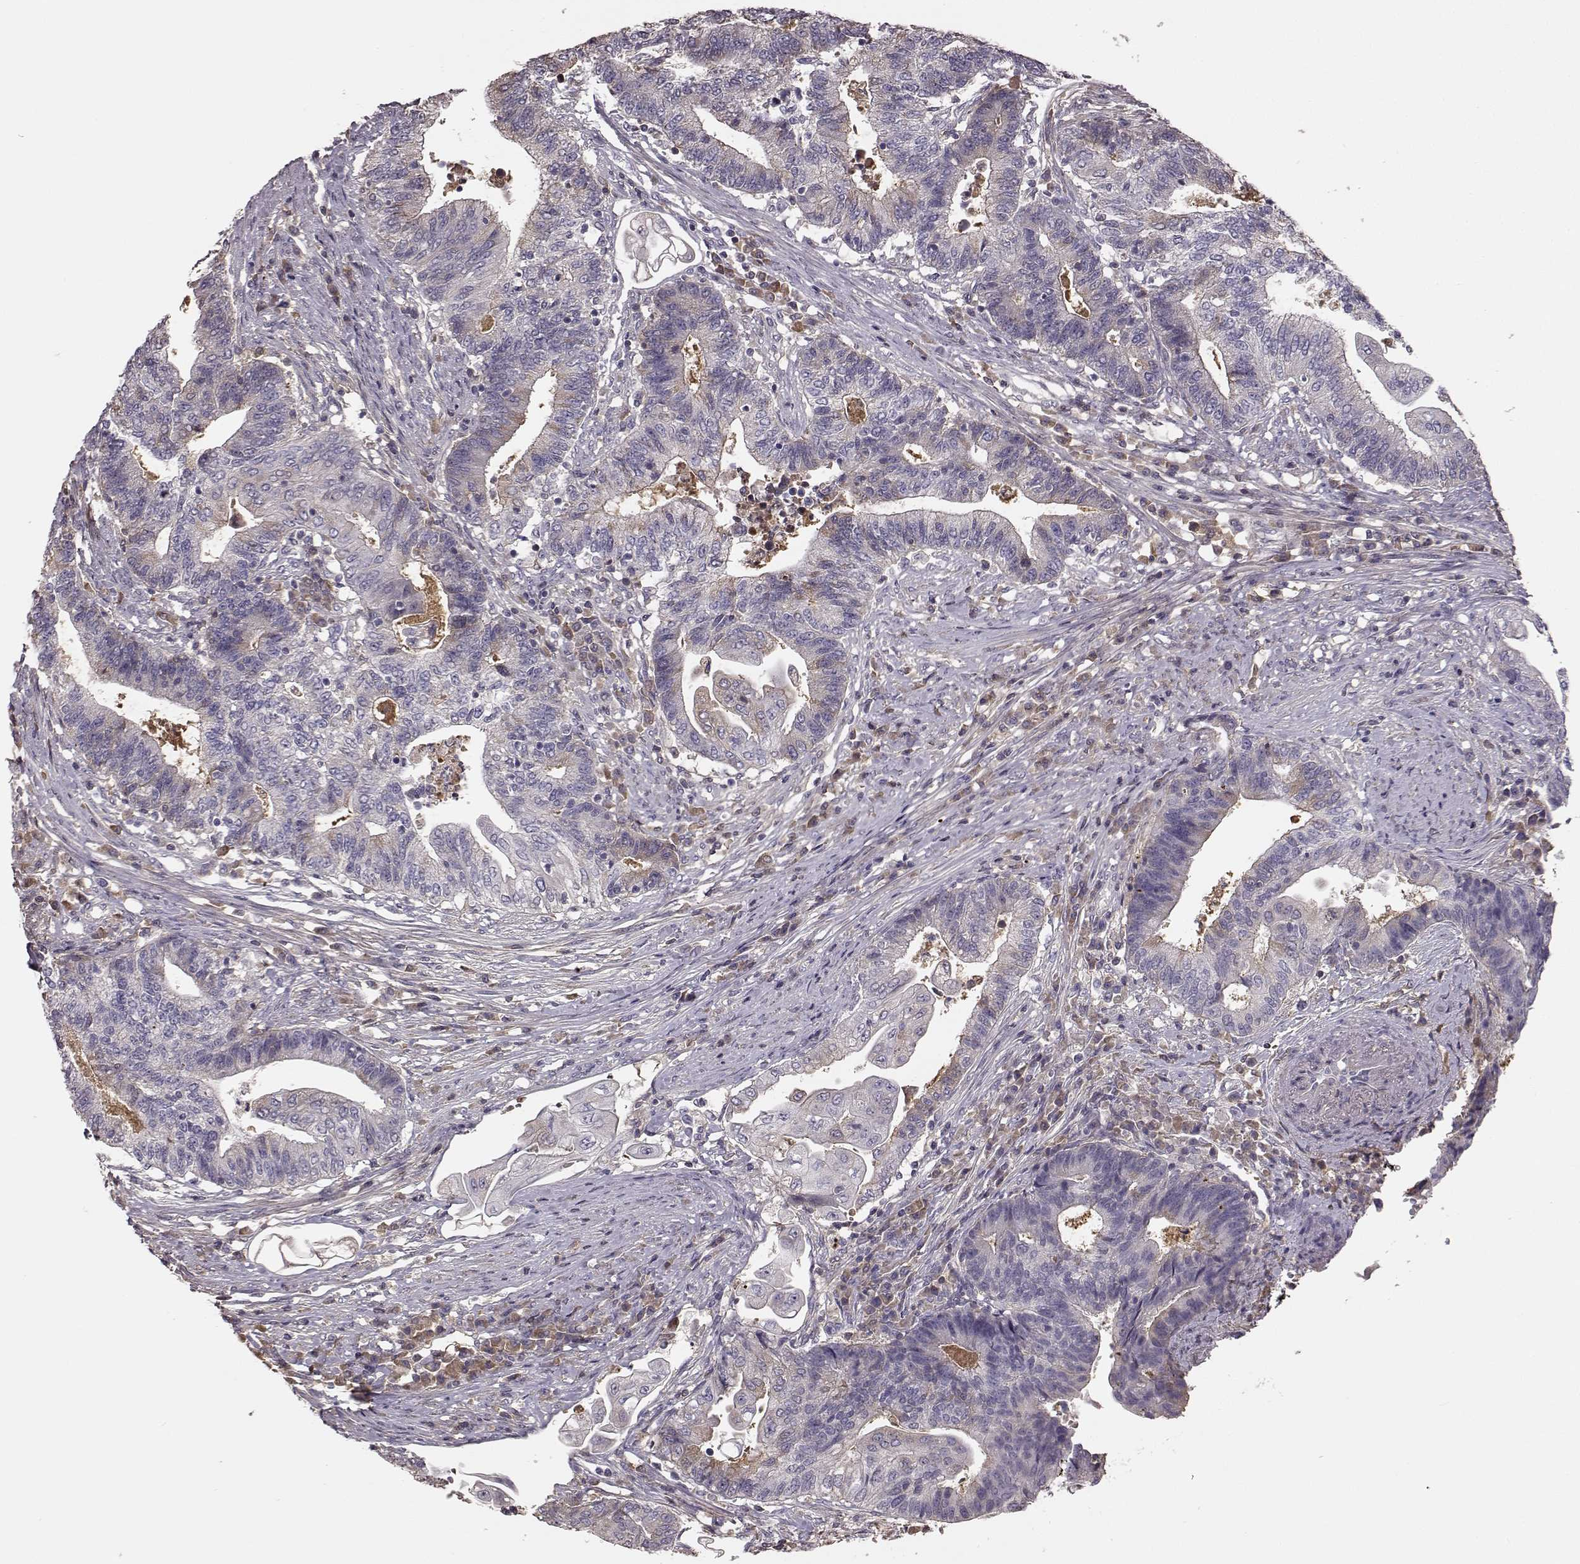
{"staining": {"intensity": "weak", "quantity": "<25%", "location": "cytoplasmic/membranous"}, "tissue": "endometrial cancer", "cell_type": "Tumor cells", "image_type": "cancer", "snomed": [{"axis": "morphology", "description": "Adenocarcinoma, NOS"}, {"axis": "topography", "description": "Uterus"}, {"axis": "topography", "description": "Endometrium"}], "caption": "Immunohistochemistry image of neoplastic tissue: adenocarcinoma (endometrial) stained with DAB shows no significant protein staining in tumor cells.", "gene": "YJEFN3", "patient": {"sex": "female", "age": 54}}